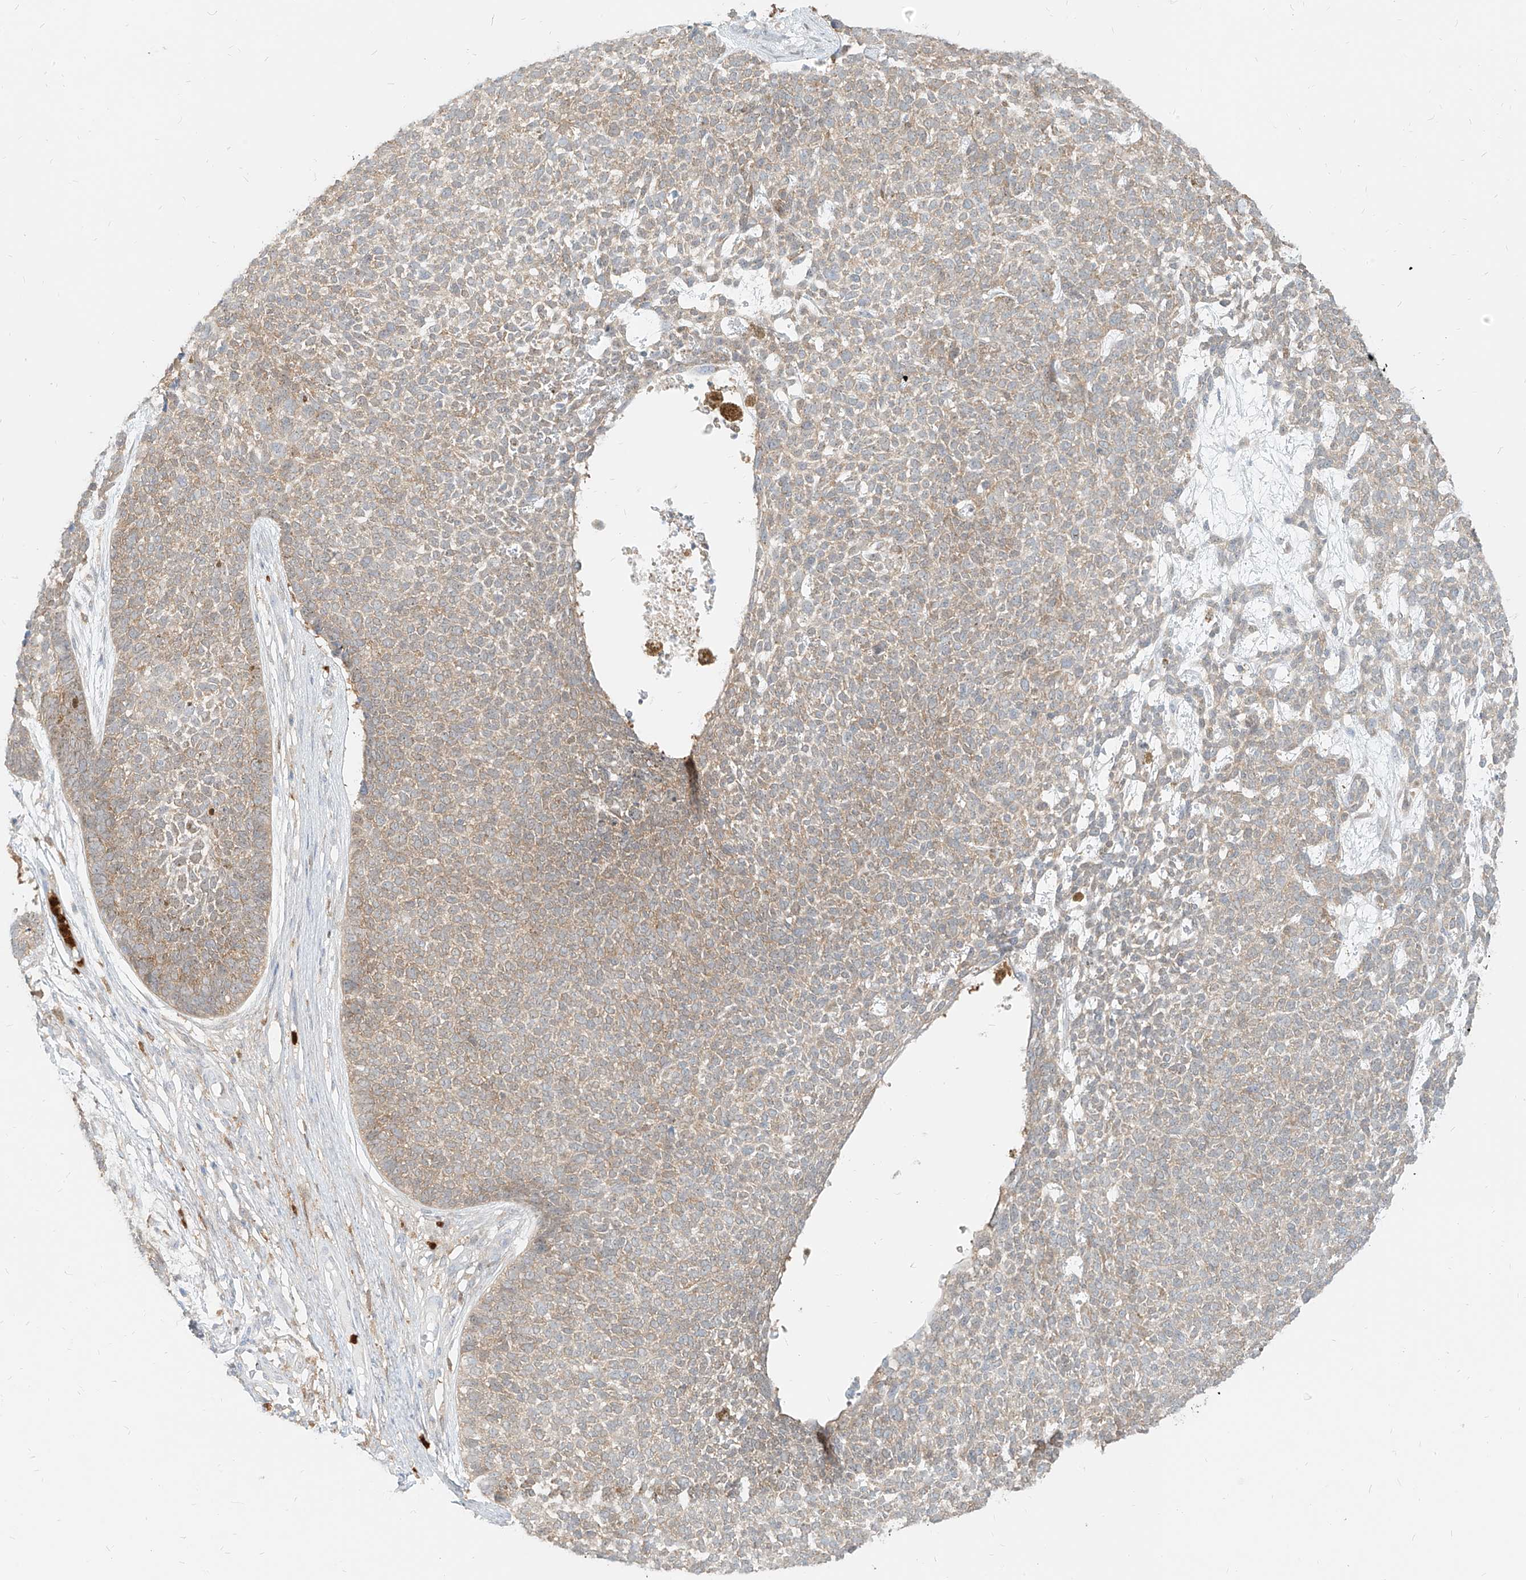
{"staining": {"intensity": "weak", "quantity": ">75%", "location": "cytoplasmic/membranous"}, "tissue": "skin cancer", "cell_type": "Tumor cells", "image_type": "cancer", "snomed": [{"axis": "morphology", "description": "Basal cell carcinoma"}, {"axis": "topography", "description": "Skin"}], "caption": "Immunohistochemical staining of basal cell carcinoma (skin) reveals weak cytoplasmic/membranous protein staining in approximately >75% of tumor cells.", "gene": "PGD", "patient": {"sex": "female", "age": 84}}